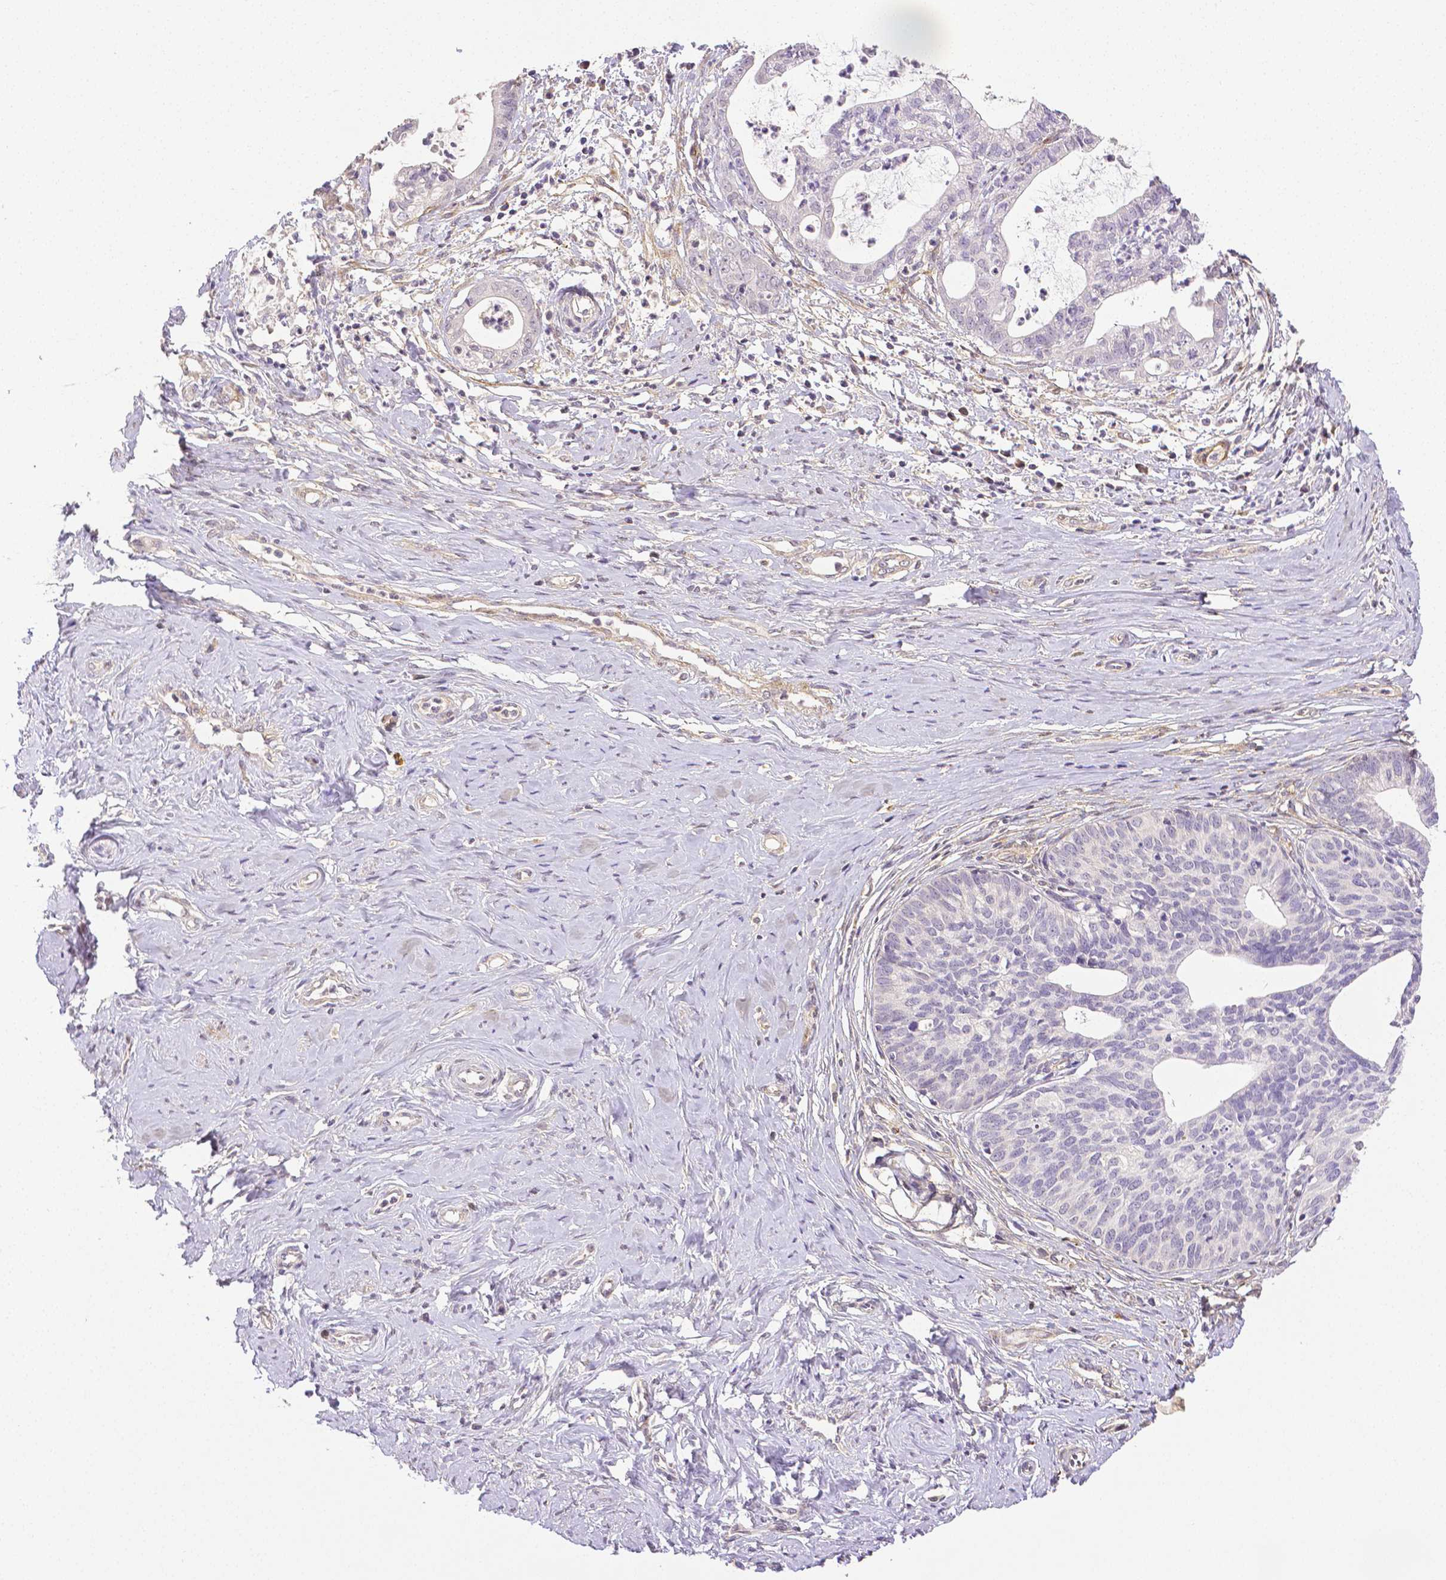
{"staining": {"intensity": "negative", "quantity": "none", "location": "none"}, "tissue": "cervical cancer", "cell_type": "Tumor cells", "image_type": "cancer", "snomed": [{"axis": "morphology", "description": "Normal tissue, NOS"}, {"axis": "morphology", "description": "Adenocarcinoma, NOS"}, {"axis": "topography", "description": "Cervix"}], "caption": "Tumor cells are negative for brown protein staining in cervical adenocarcinoma. (DAB immunohistochemistry with hematoxylin counter stain).", "gene": "THY1", "patient": {"sex": "female", "age": 38}}